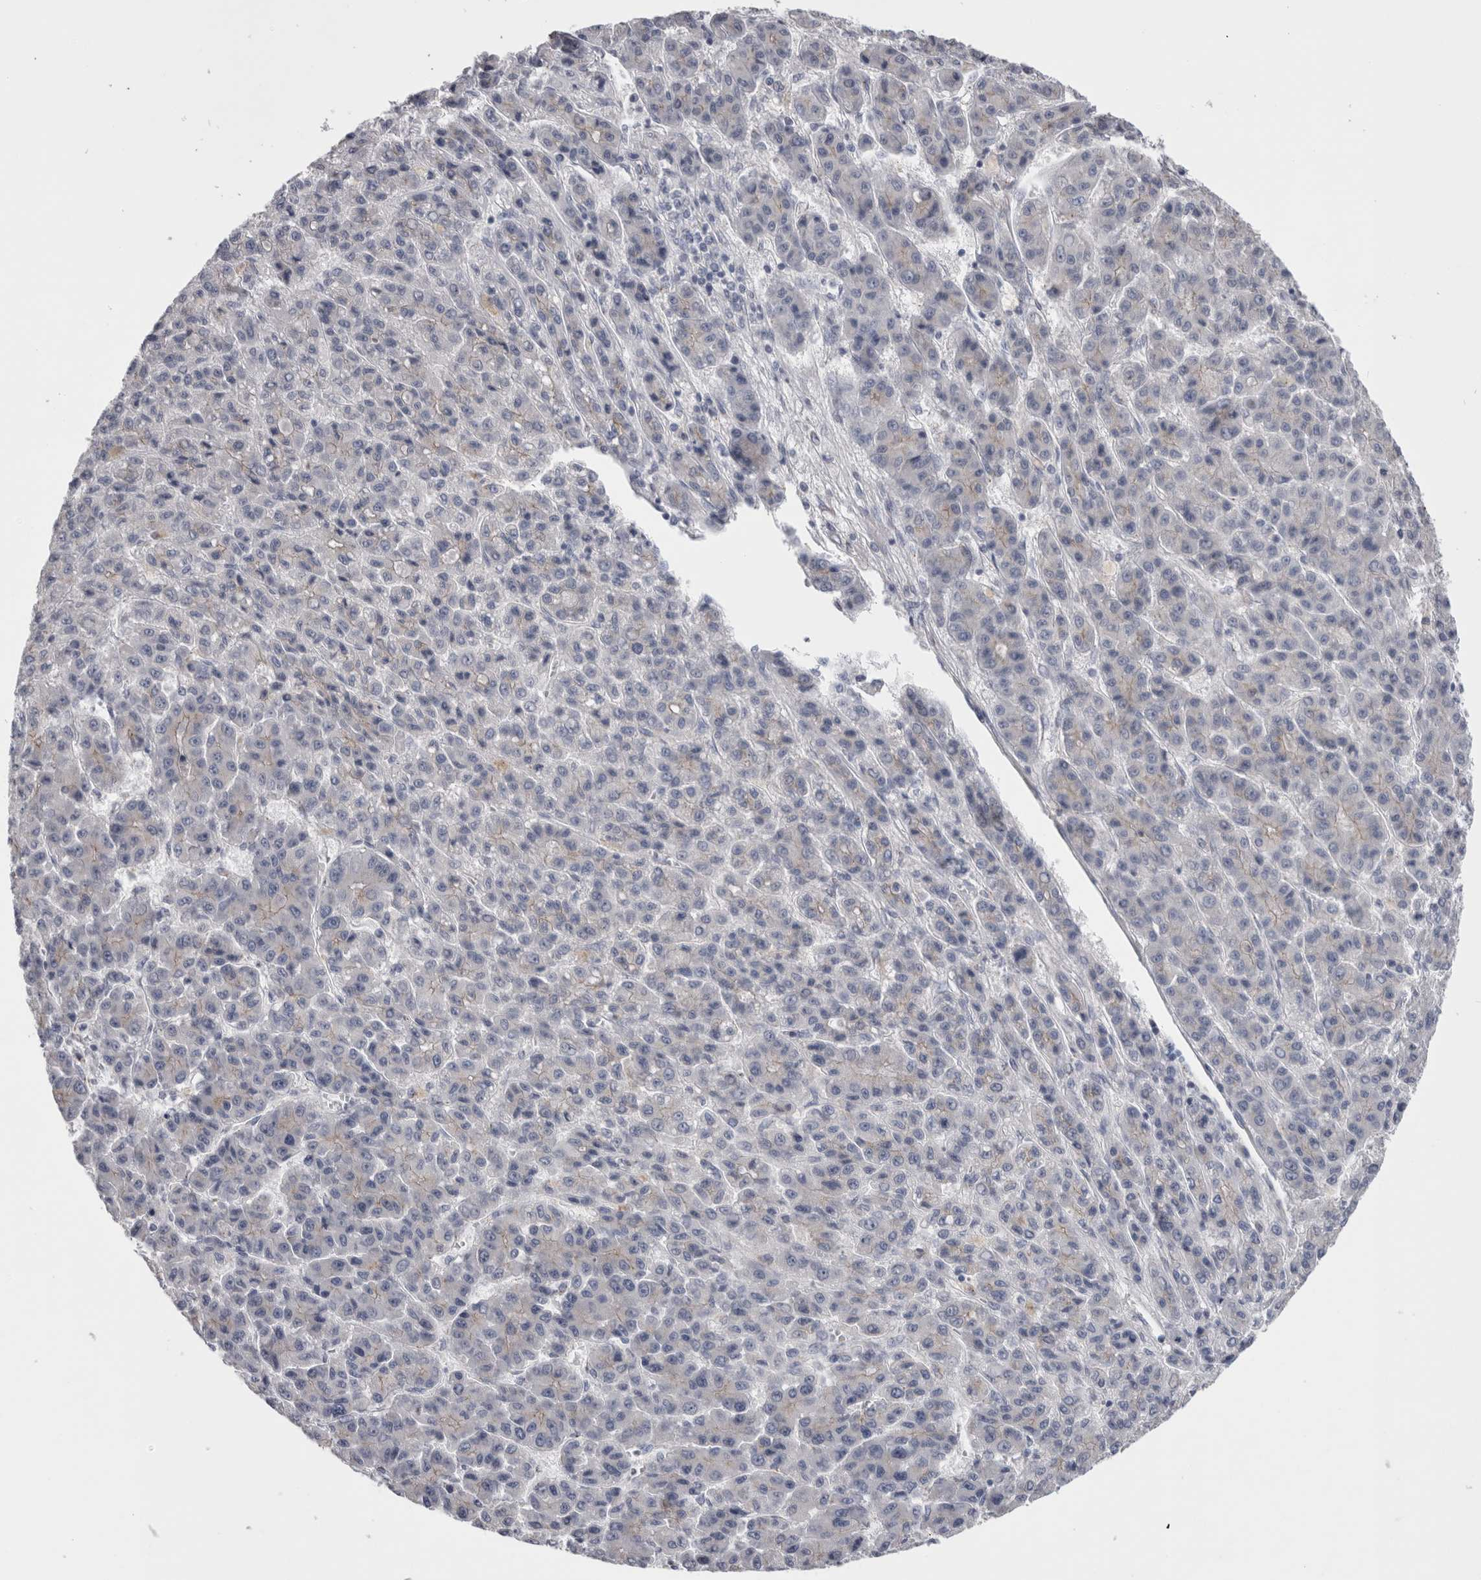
{"staining": {"intensity": "negative", "quantity": "none", "location": "none"}, "tissue": "liver cancer", "cell_type": "Tumor cells", "image_type": "cancer", "snomed": [{"axis": "morphology", "description": "Carcinoma, Hepatocellular, NOS"}, {"axis": "topography", "description": "Liver"}], "caption": "The micrograph demonstrates no staining of tumor cells in liver cancer (hepatocellular carcinoma). The staining was performed using DAB (3,3'-diaminobenzidine) to visualize the protein expression in brown, while the nuclei were stained in blue with hematoxylin (Magnification: 20x).", "gene": "AKAP9", "patient": {"sex": "male", "age": 70}}